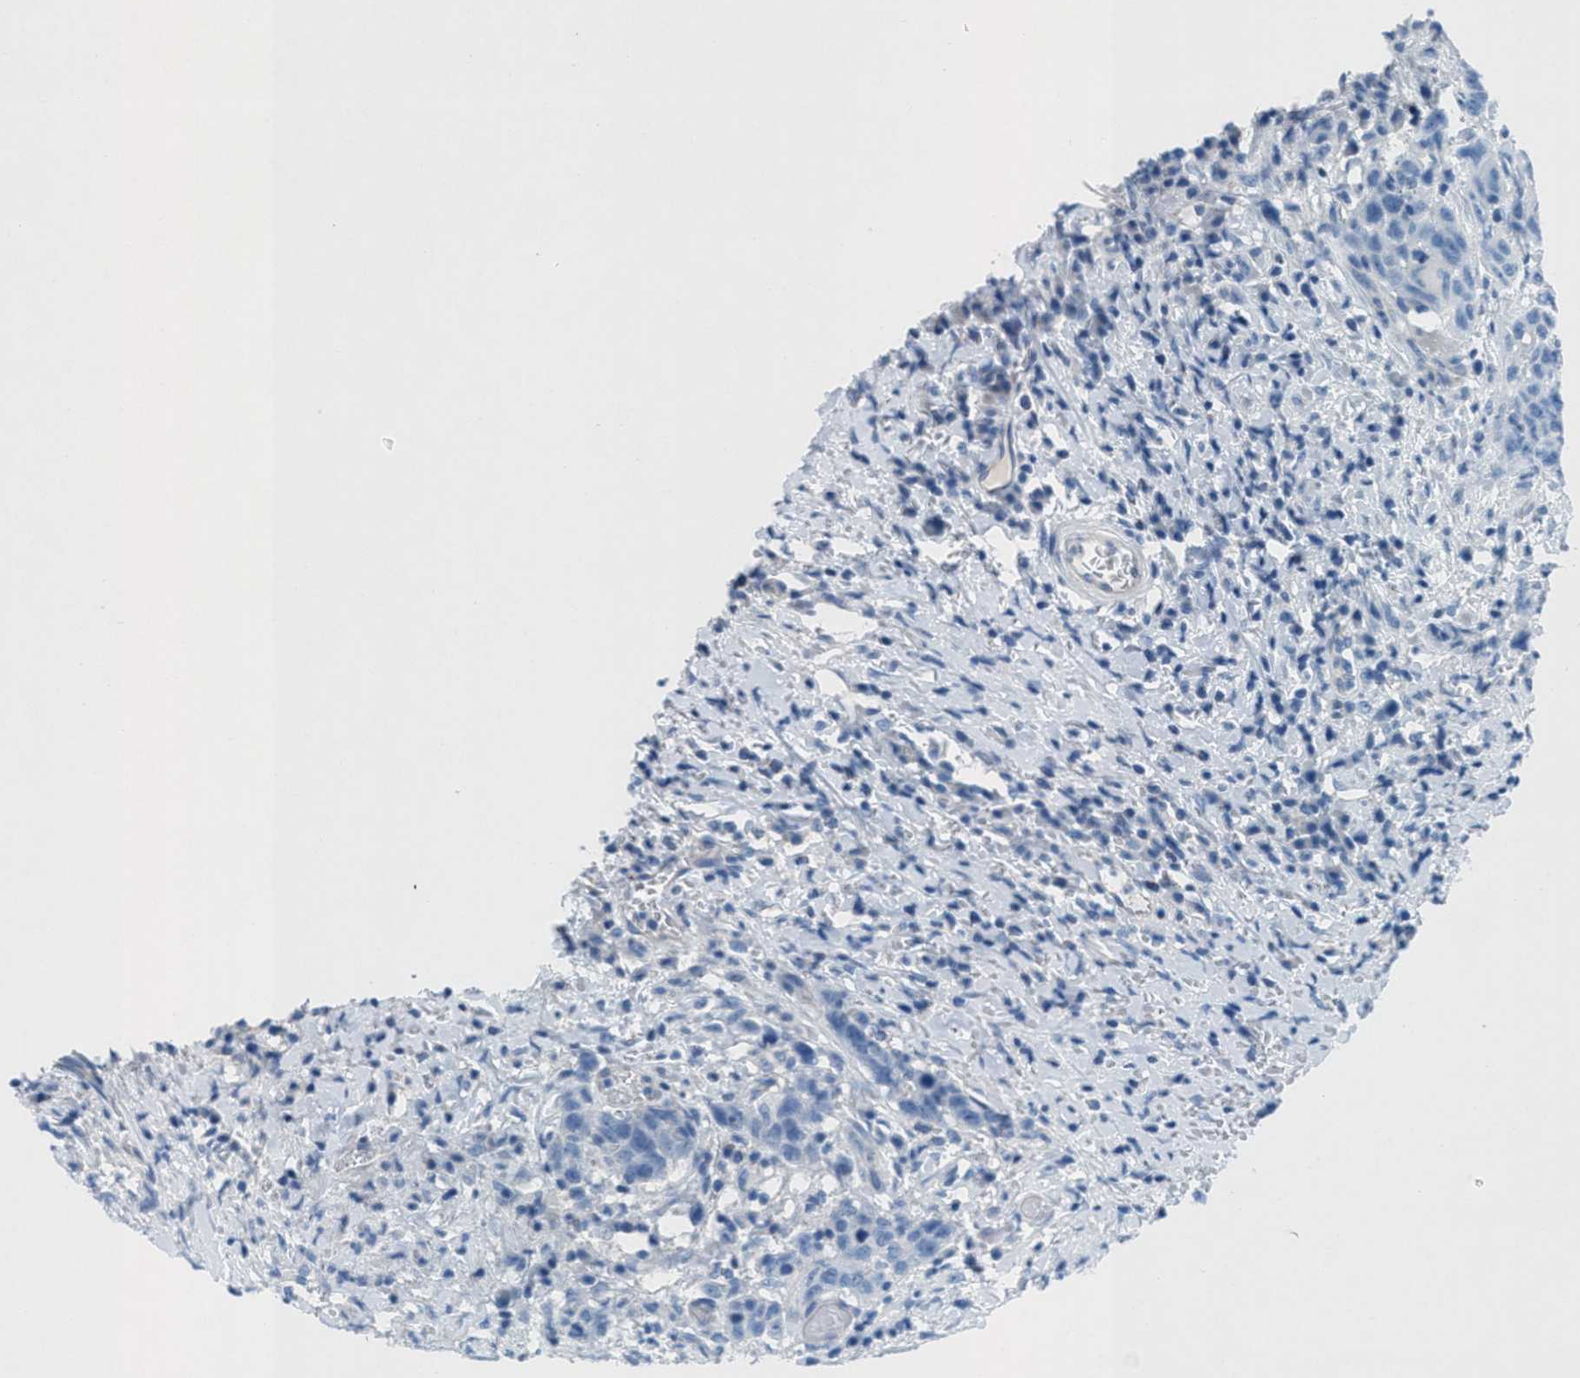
{"staining": {"intensity": "negative", "quantity": "none", "location": "none"}, "tissue": "head and neck cancer", "cell_type": "Tumor cells", "image_type": "cancer", "snomed": [{"axis": "morphology", "description": "Squamous cell carcinoma, NOS"}, {"axis": "topography", "description": "Head-Neck"}], "caption": "A high-resolution histopathology image shows IHC staining of squamous cell carcinoma (head and neck), which shows no significant staining in tumor cells.", "gene": "GALNT17", "patient": {"sex": "male", "age": 66}}